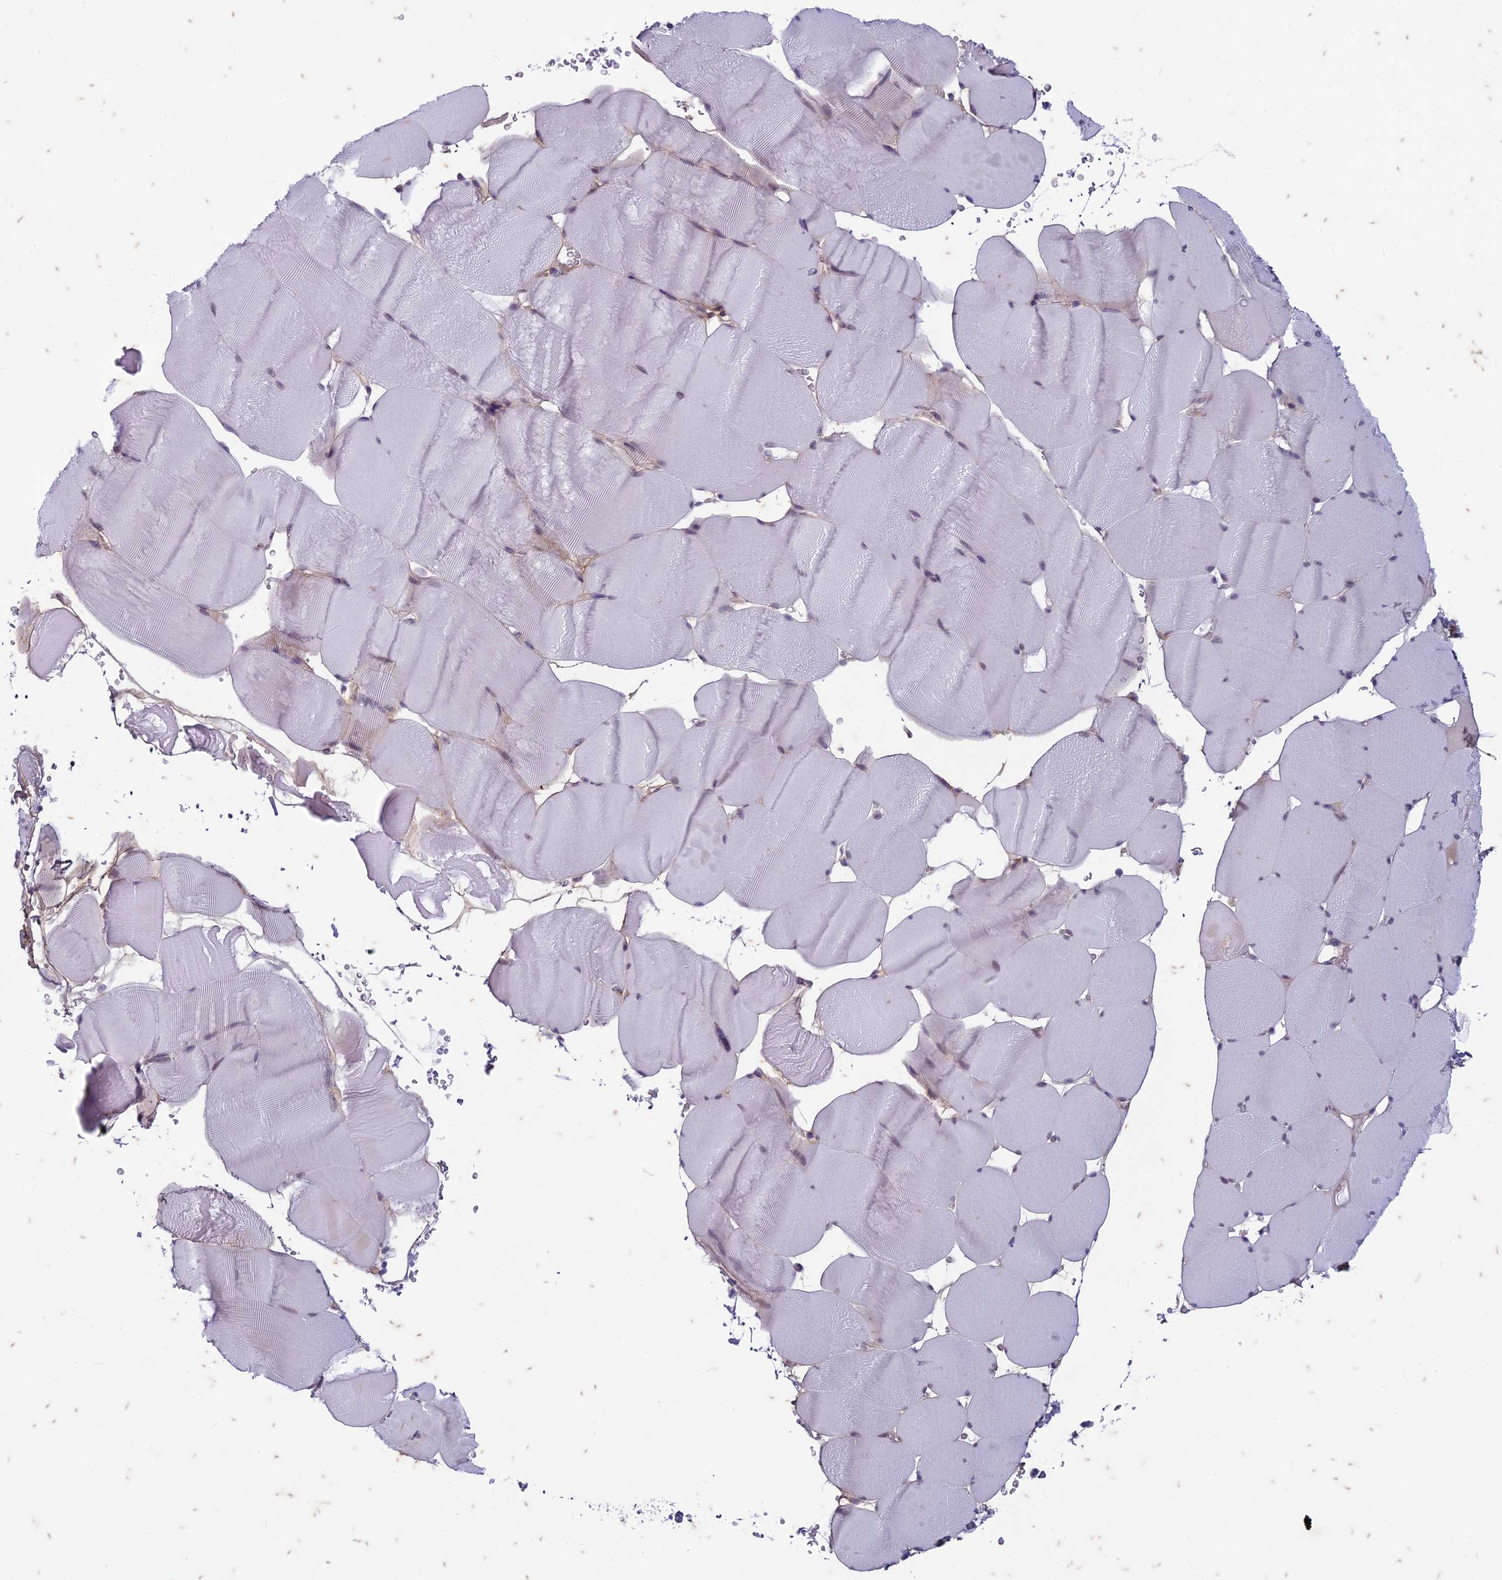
{"staining": {"intensity": "negative", "quantity": "none", "location": "none"}, "tissue": "skeletal muscle", "cell_type": "Myocytes", "image_type": "normal", "snomed": [{"axis": "morphology", "description": "Normal tissue, NOS"}, {"axis": "topography", "description": "Skeletal muscle"}], "caption": "A high-resolution photomicrograph shows immunohistochemistry staining of benign skeletal muscle, which demonstrates no significant staining in myocytes.", "gene": "PABPN1L", "patient": {"sex": "male", "age": 62}}